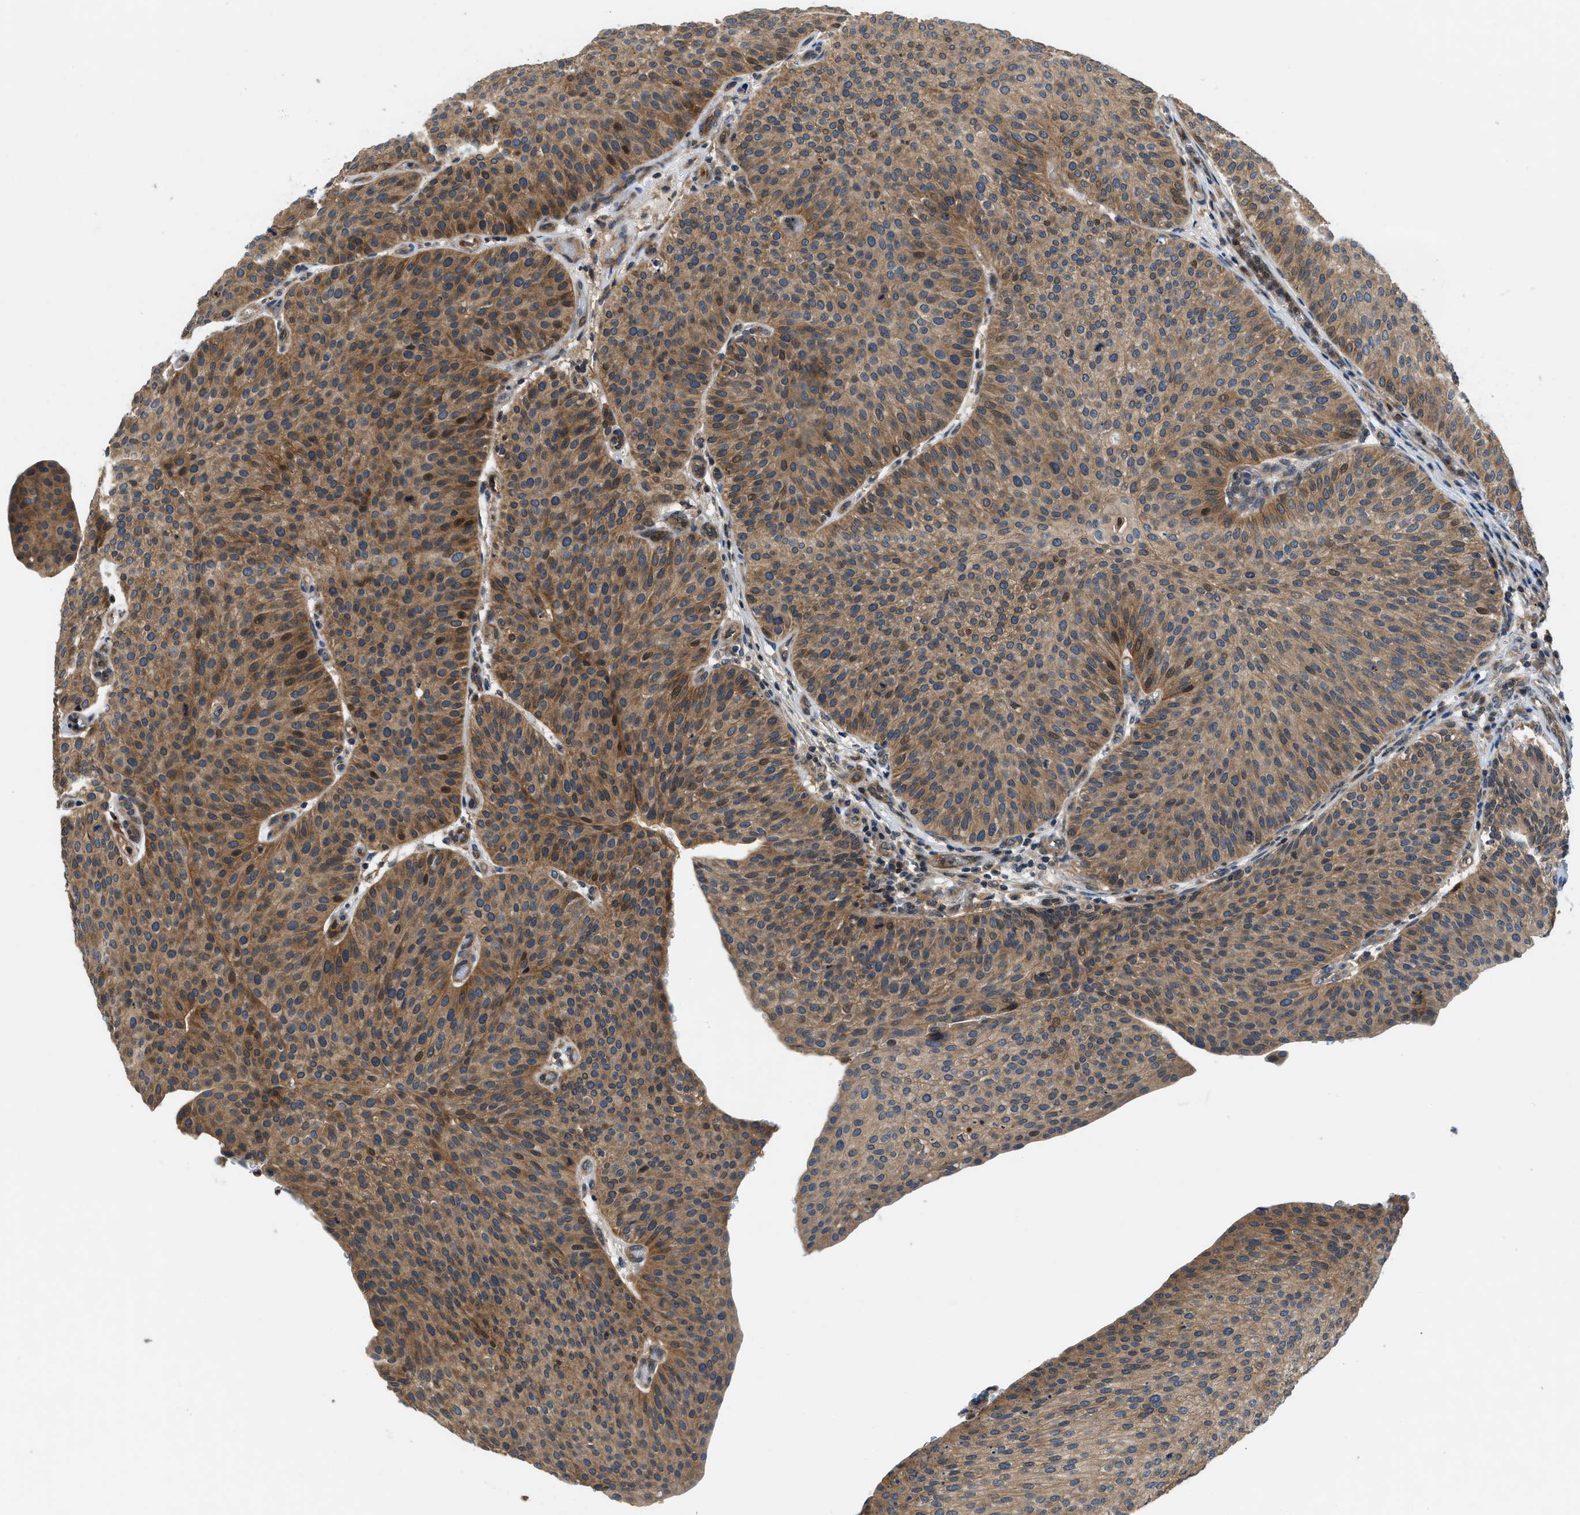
{"staining": {"intensity": "moderate", "quantity": ">75%", "location": "cytoplasmic/membranous"}, "tissue": "urothelial cancer", "cell_type": "Tumor cells", "image_type": "cancer", "snomed": [{"axis": "morphology", "description": "Urothelial carcinoma, Low grade"}, {"axis": "topography", "description": "Smooth muscle"}, {"axis": "topography", "description": "Urinary bladder"}], "caption": "Human urothelial cancer stained with a brown dye shows moderate cytoplasmic/membranous positive positivity in about >75% of tumor cells.", "gene": "GPR31", "patient": {"sex": "male", "age": 60}}